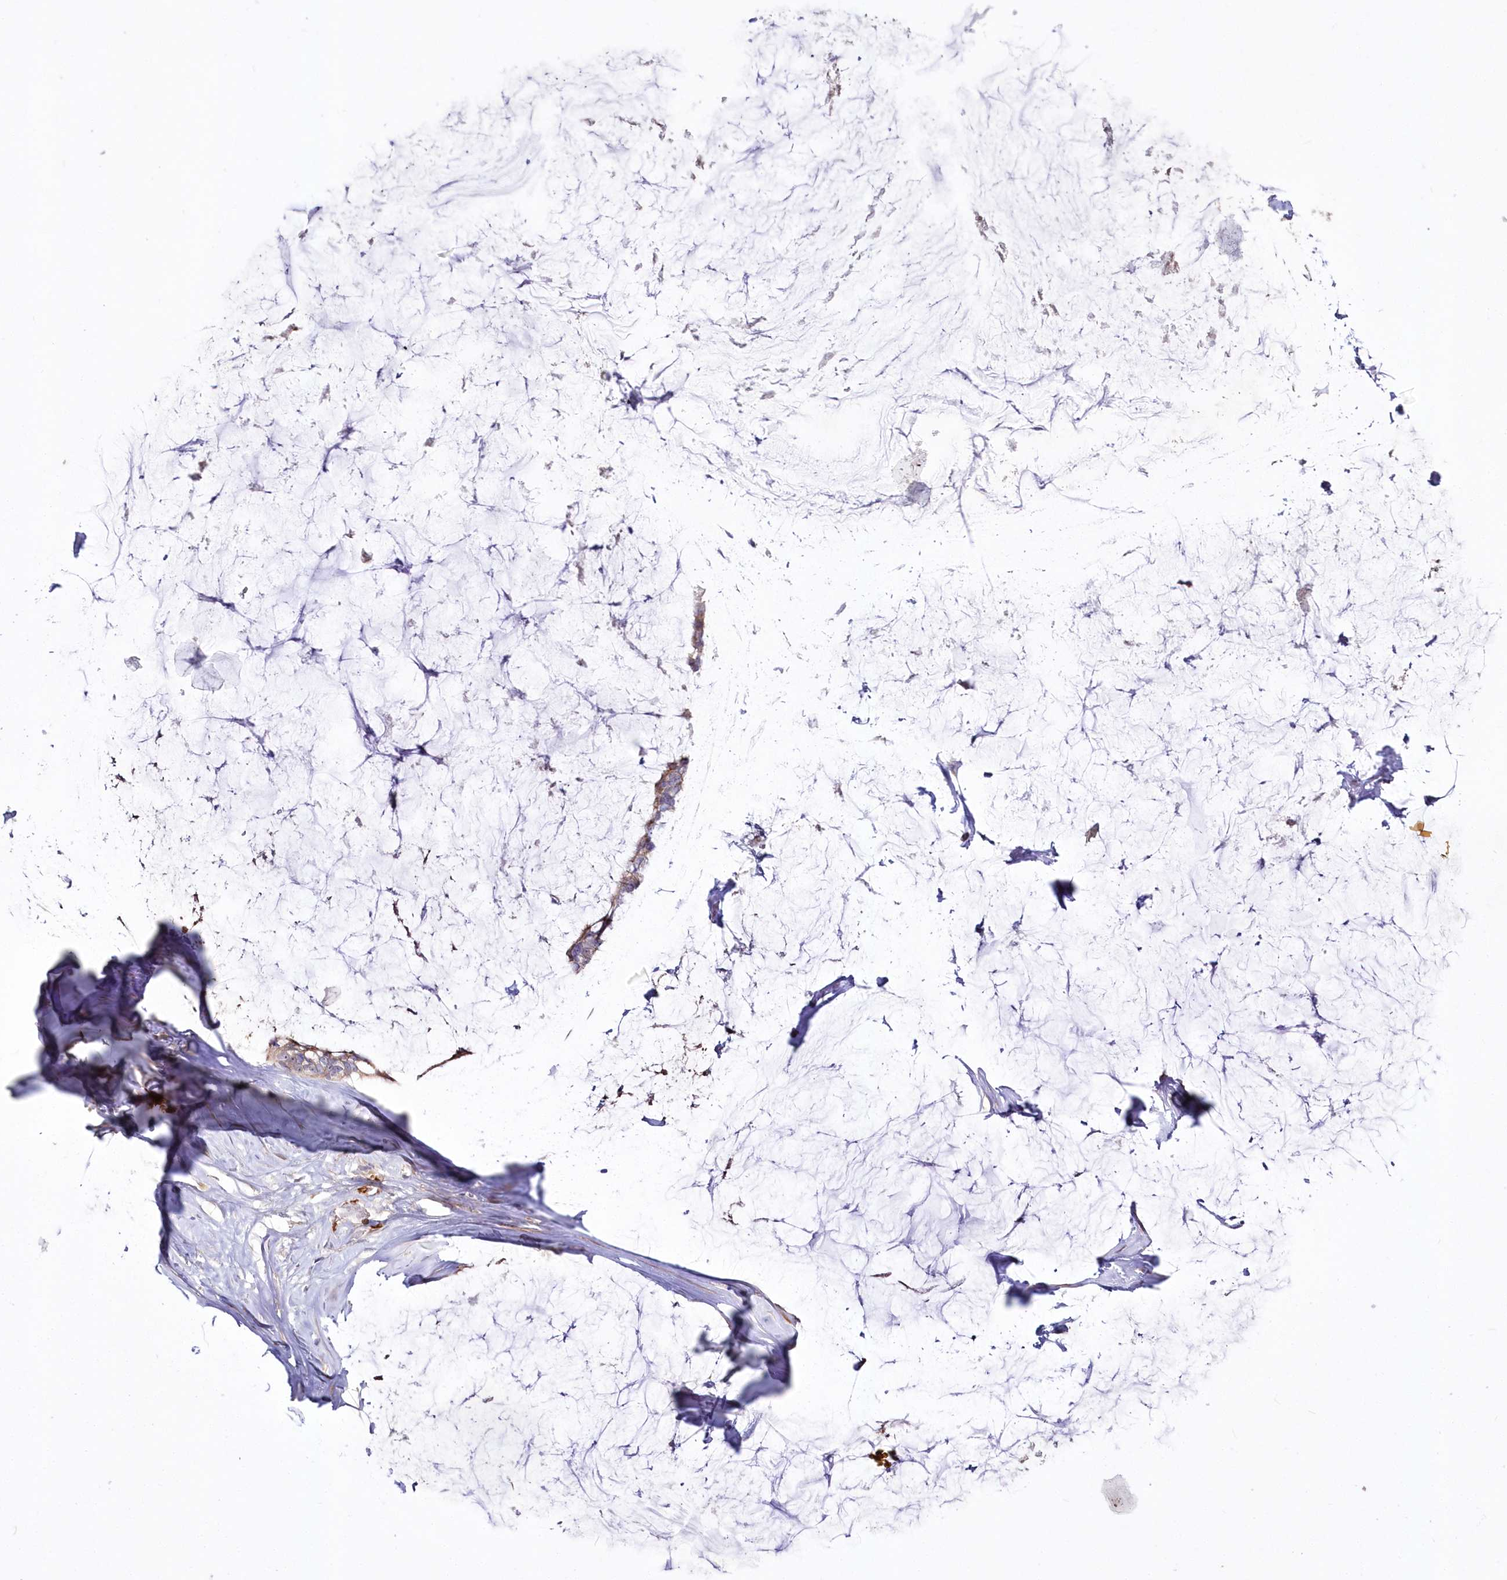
{"staining": {"intensity": "weak", "quantity": ">75%", "location": "cytoplasmic/membranous"}, "tissue": "ovarian cancer", "cell_type": "Tumor cells", "image_type": "cancer", "snomed": [{"axis": "morphology", "description": "Cystadenocarcinoma, mucinous, NOS"}, {"axis": "topography", "description": "Ovary"}], "caption": "Human ovarian cancer (mucinous cystadenocarcinoma) stained with a protein marker exhibits weak staining in tumor cells.", "gene": "WBP1L", "patient": {"sex": "female", "age": 39}}